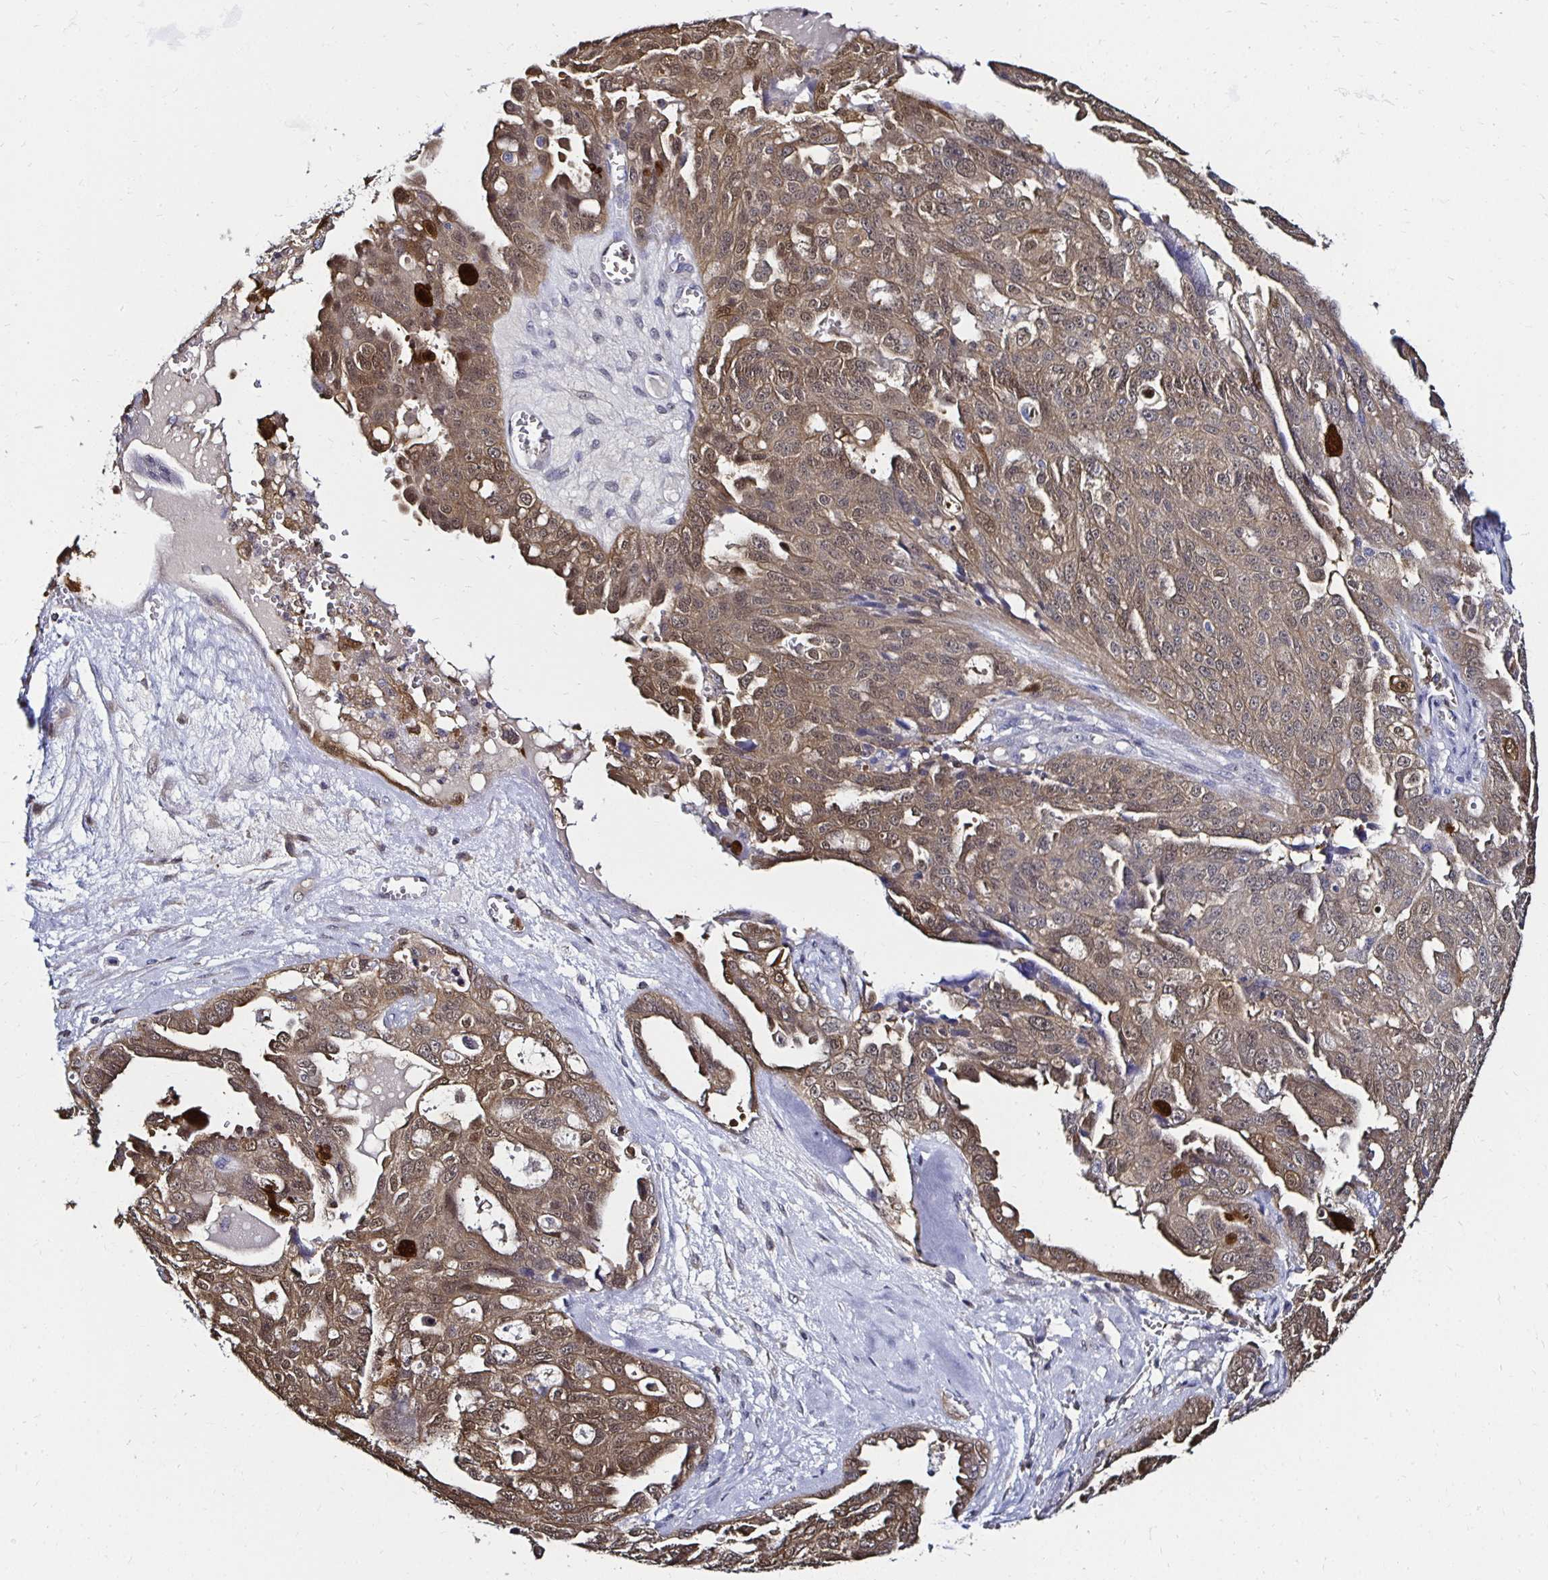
{"staining": {"intensity": "weak", "quantity": ">75%", "location": "cytoplasmic/membranous,nuclear"}, "tissue": "ovarian cancer", "cell_type": "Tumor cells", "image_type": "cancer", "snomed": [{"axis": "morphology", "description": "Carcinoma, endometroid"}, {"axis": "topography", "description": "Ovary"}], "caption": "Ovarian cancer (endometroid carcinoma) was stained to show a protein in brown. There is low levels of weak cytoplasmic/membranous and nuclear expression in approximately >75% of tumor cells.", "gene": "TXN", "patient": {"sex": "female", "age": 70}}